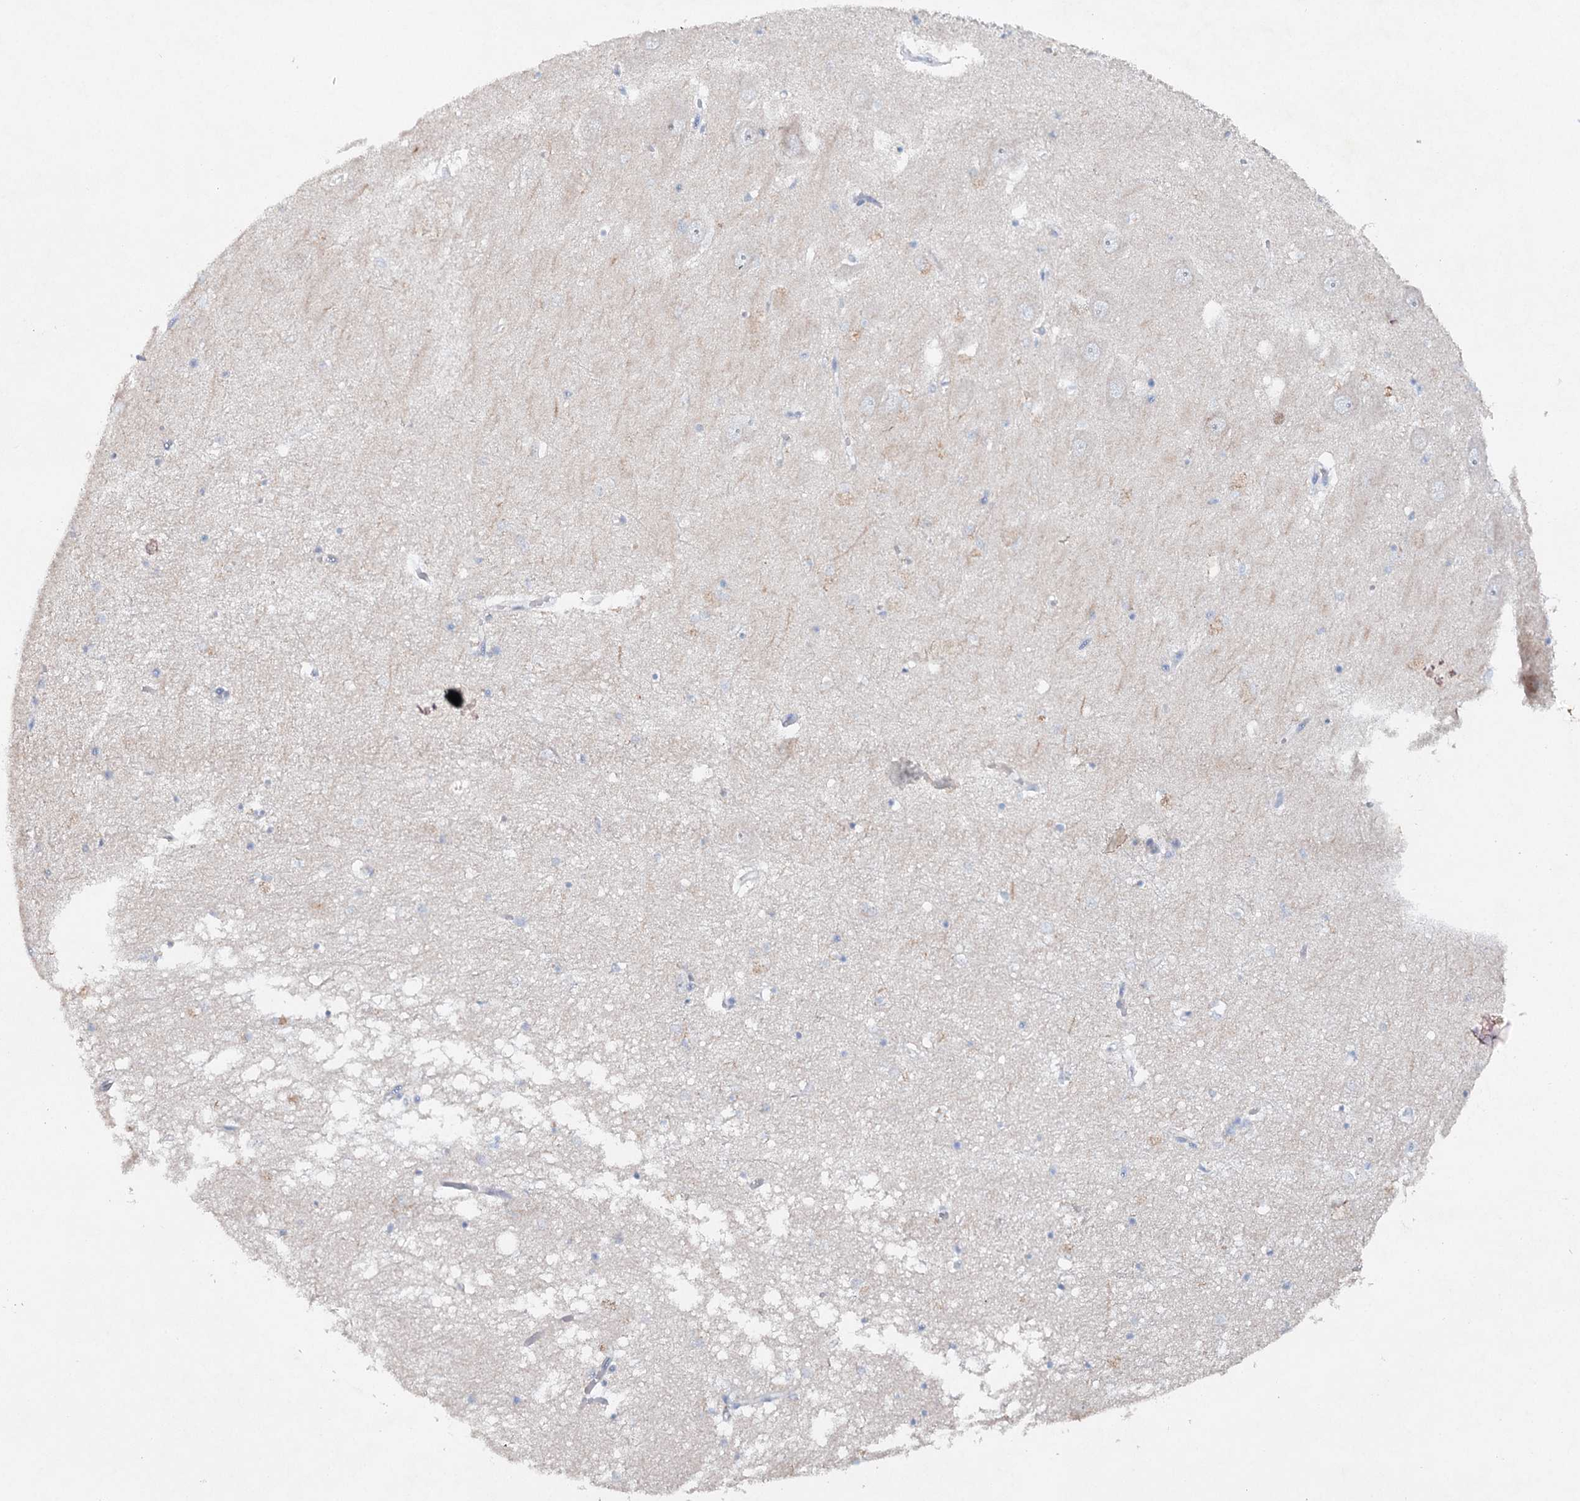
{"staining": {"intensity": "negative", "quantity": "none", "location": "none"}, "tissue": "hippocampus", "cell_type": "Glial cells", "image_type": "normal", "snomed": [{"axis": "morphology", "description": "Normal tissue, NOS"}, {"axis": "topography", "description": "Hippocampus"}], "caption": "IHC micrograph of unremarkable hippocampus stained for a protein (brown), which demonstrates no expression in glial cells.", "gene": "RFX6", "patient": {"sex": "male", "age": 70}}